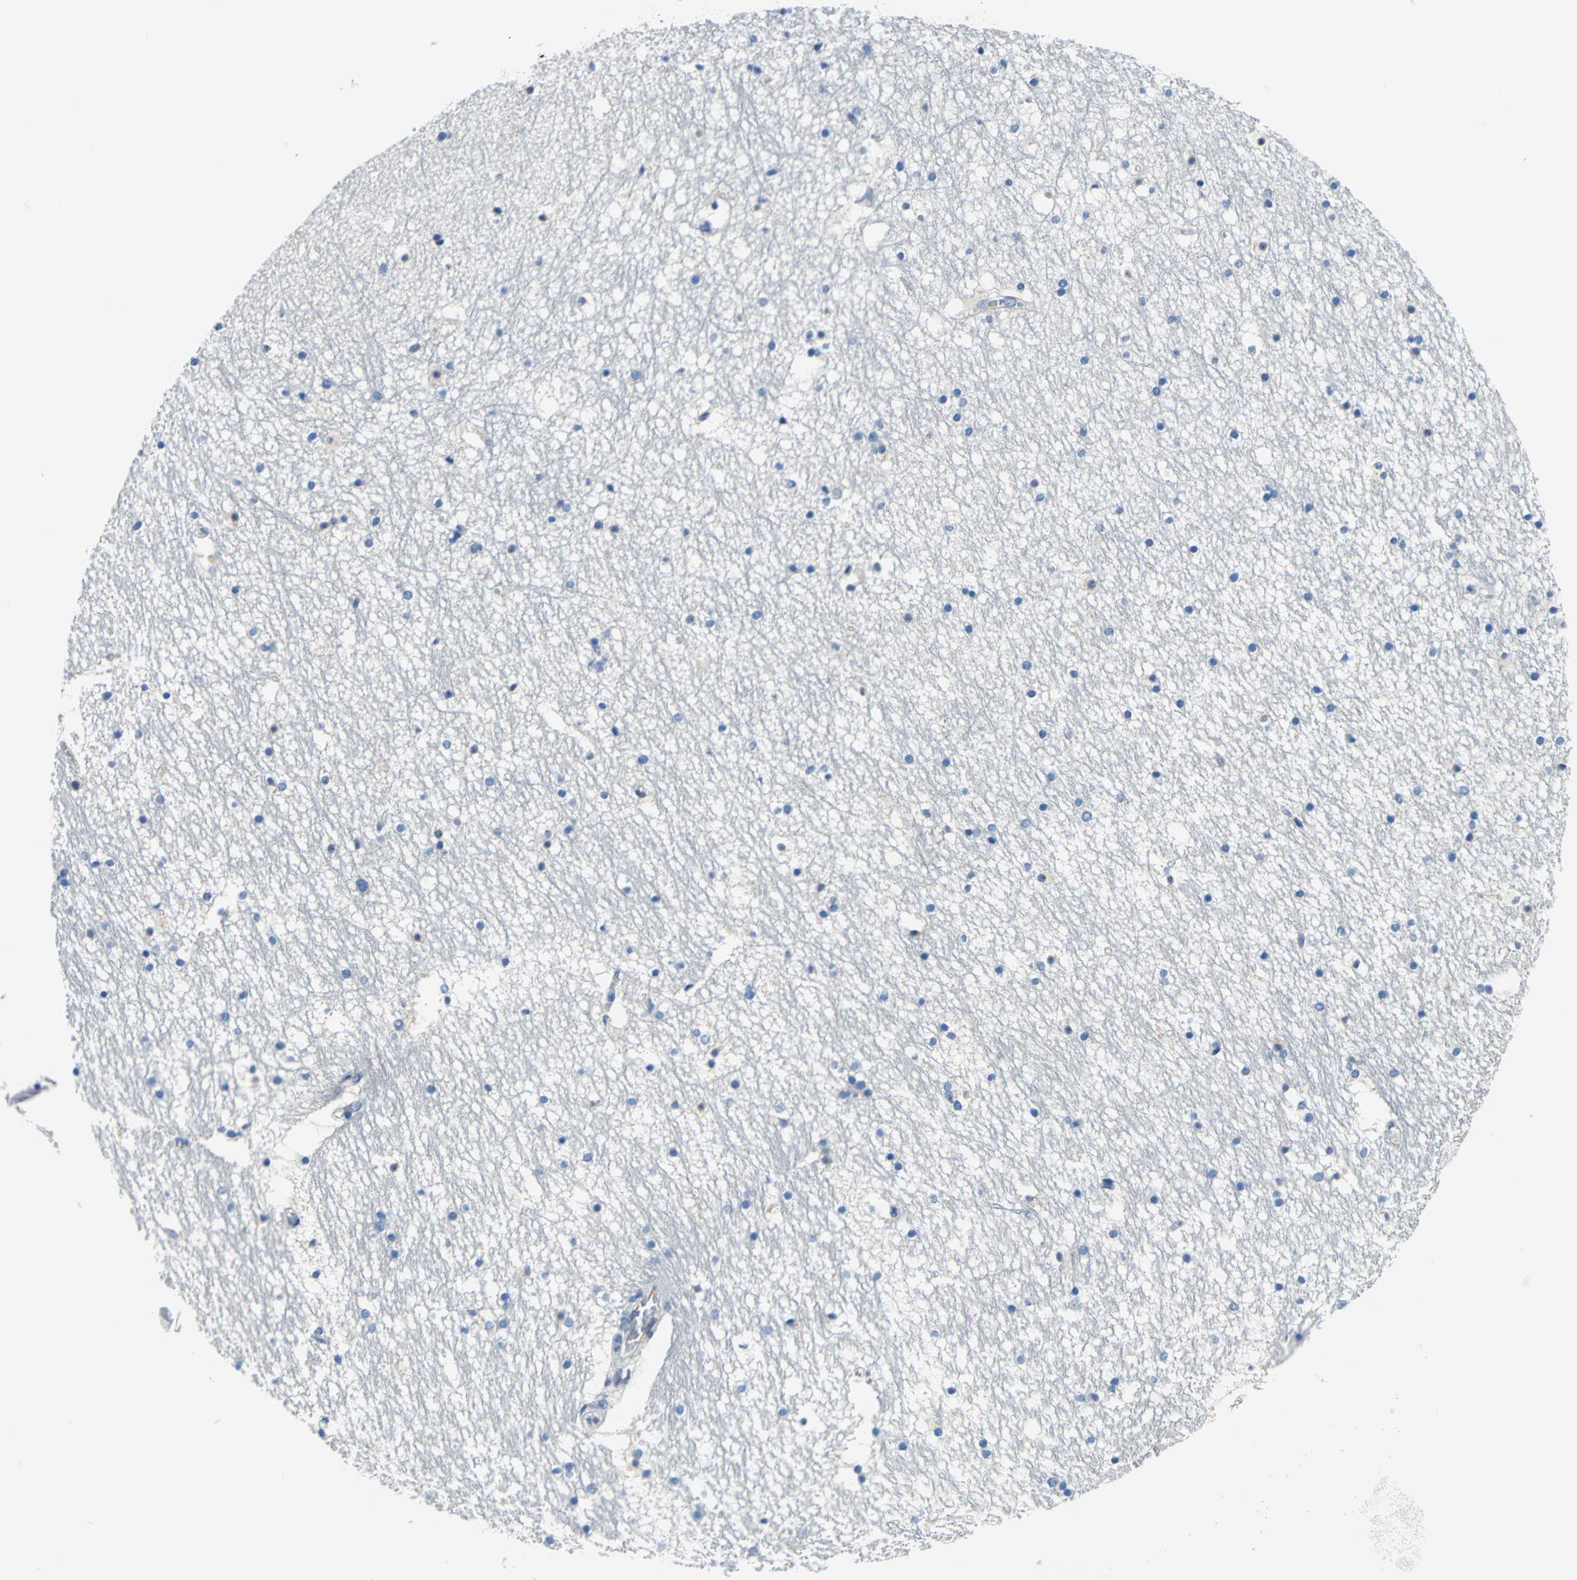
{"staining": {"intensity": "negative", "quantity": "none", "location": "none"}, "tissue": "hippocampus", "cell_type": "Glial cells", "image_type": "normal", "snomed": [{"axis": "morphology", "description": "Normal tissue, NOS"}, {"axis": "topography", "description": "Hippocampus"}], "caption": "IHC histopathology image of normal hippocampus: human hippocampus stained with DAB (3,3'-diaminobenzidine) reveals no significant protein expression in glial cells.", "gene": "TRIM25", "patient": {"sex": "male", "age": 45}}